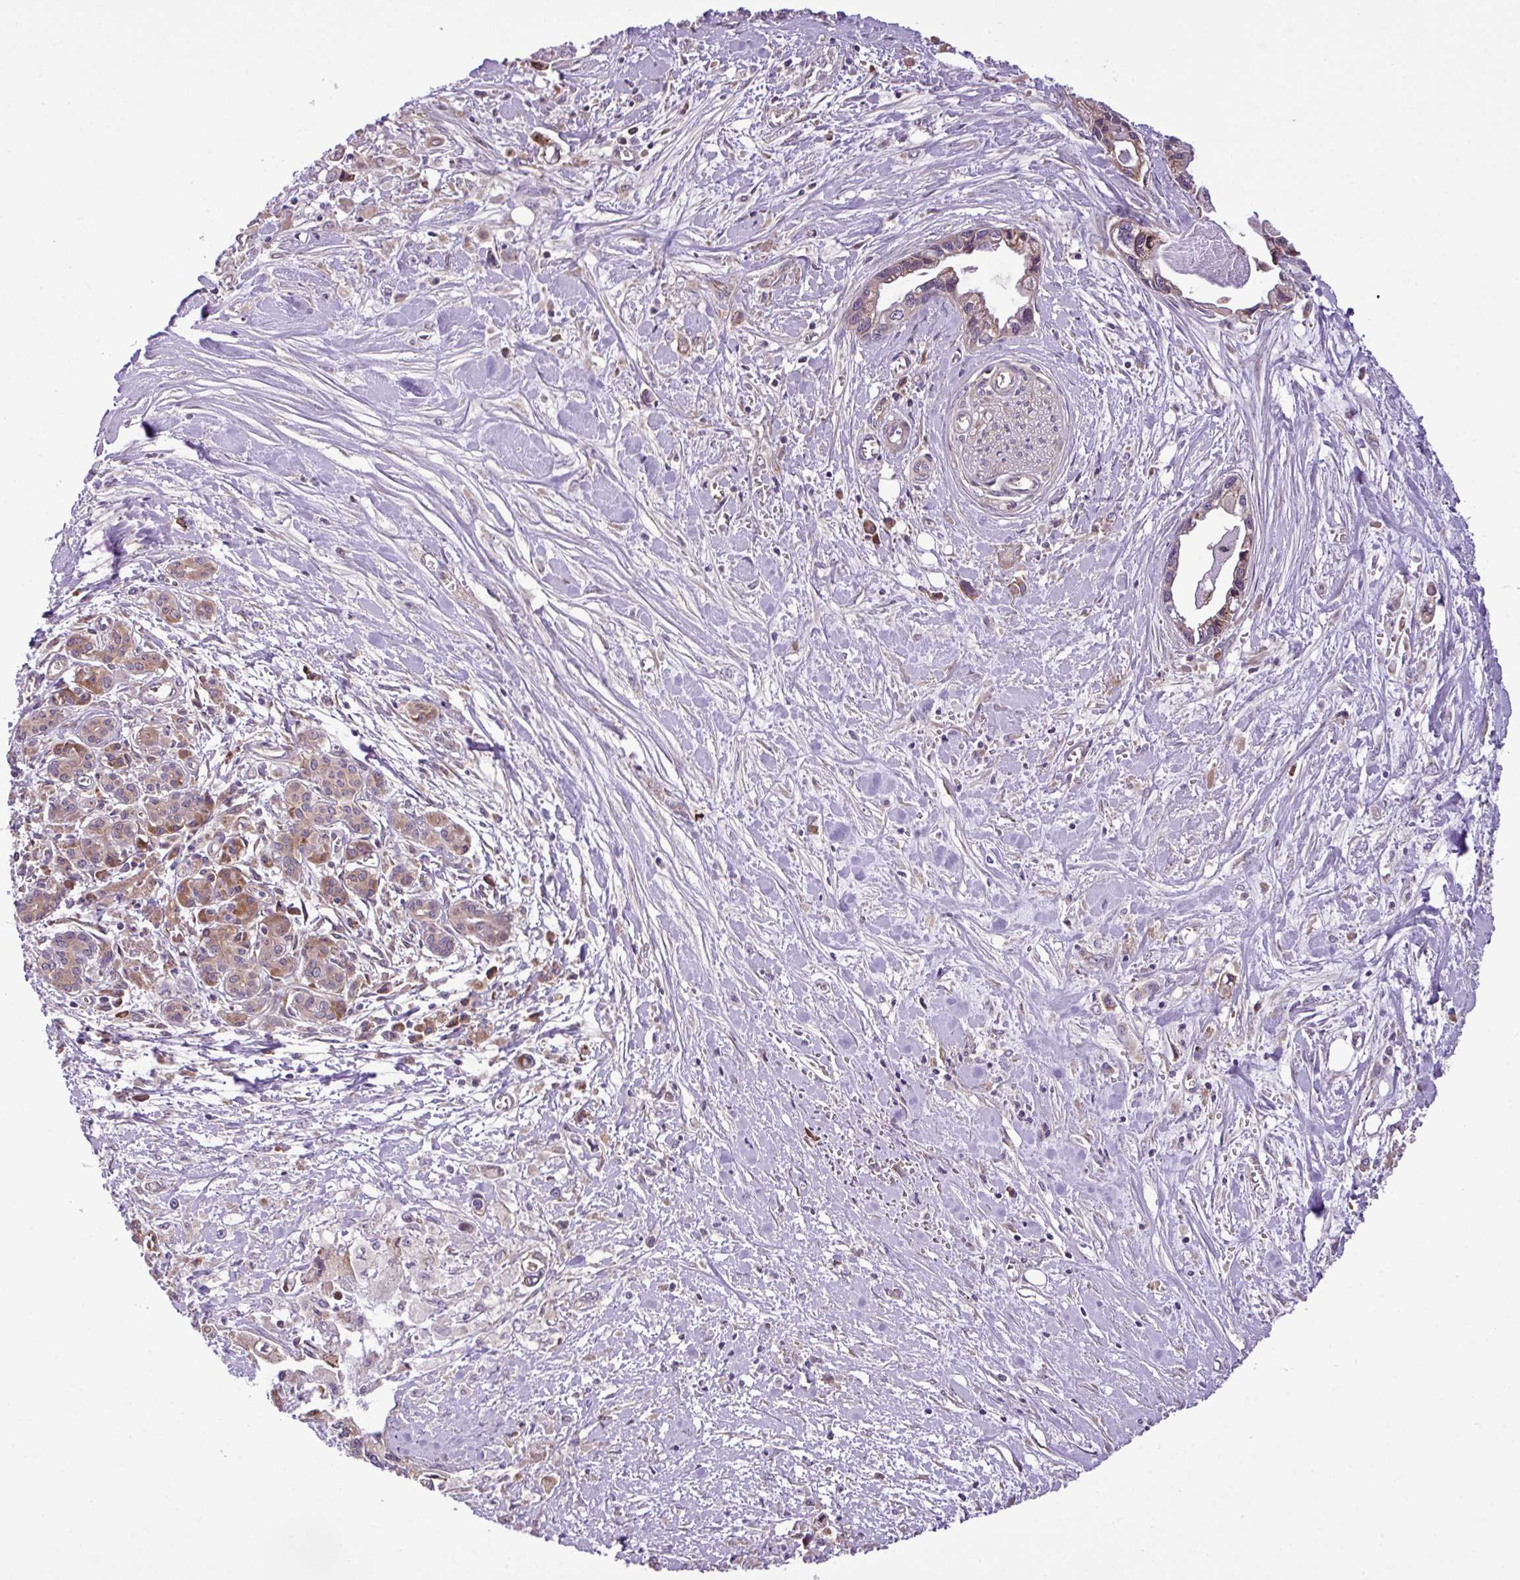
{"staining": {"intensity": "weak", "quantity": "<25%", "location": "cytoplasmic/membranous"}, "tissue": "pancreatic cancer", "cell_type": "Tumor cells", "image_type": "cancer", "snomed": [{"axis": "morphology", "description": "Adenocarcinoma, NOS"}, {"axis": "topography", "description": "Pancreas"}], "caption": "IHC histopathology image of pancreatic cancer (adenocarcinoma) stained for a protein (brown), which displays no positivity in tumor cells. Brightfield microscopy of IHC stained with DAB (3,3'-diaminobenzidine) (brown) and hematoxylin (blue), captured at high magnification.", "gene": "DLGAP4", "patient": {"sex": "male", "age": 61}}